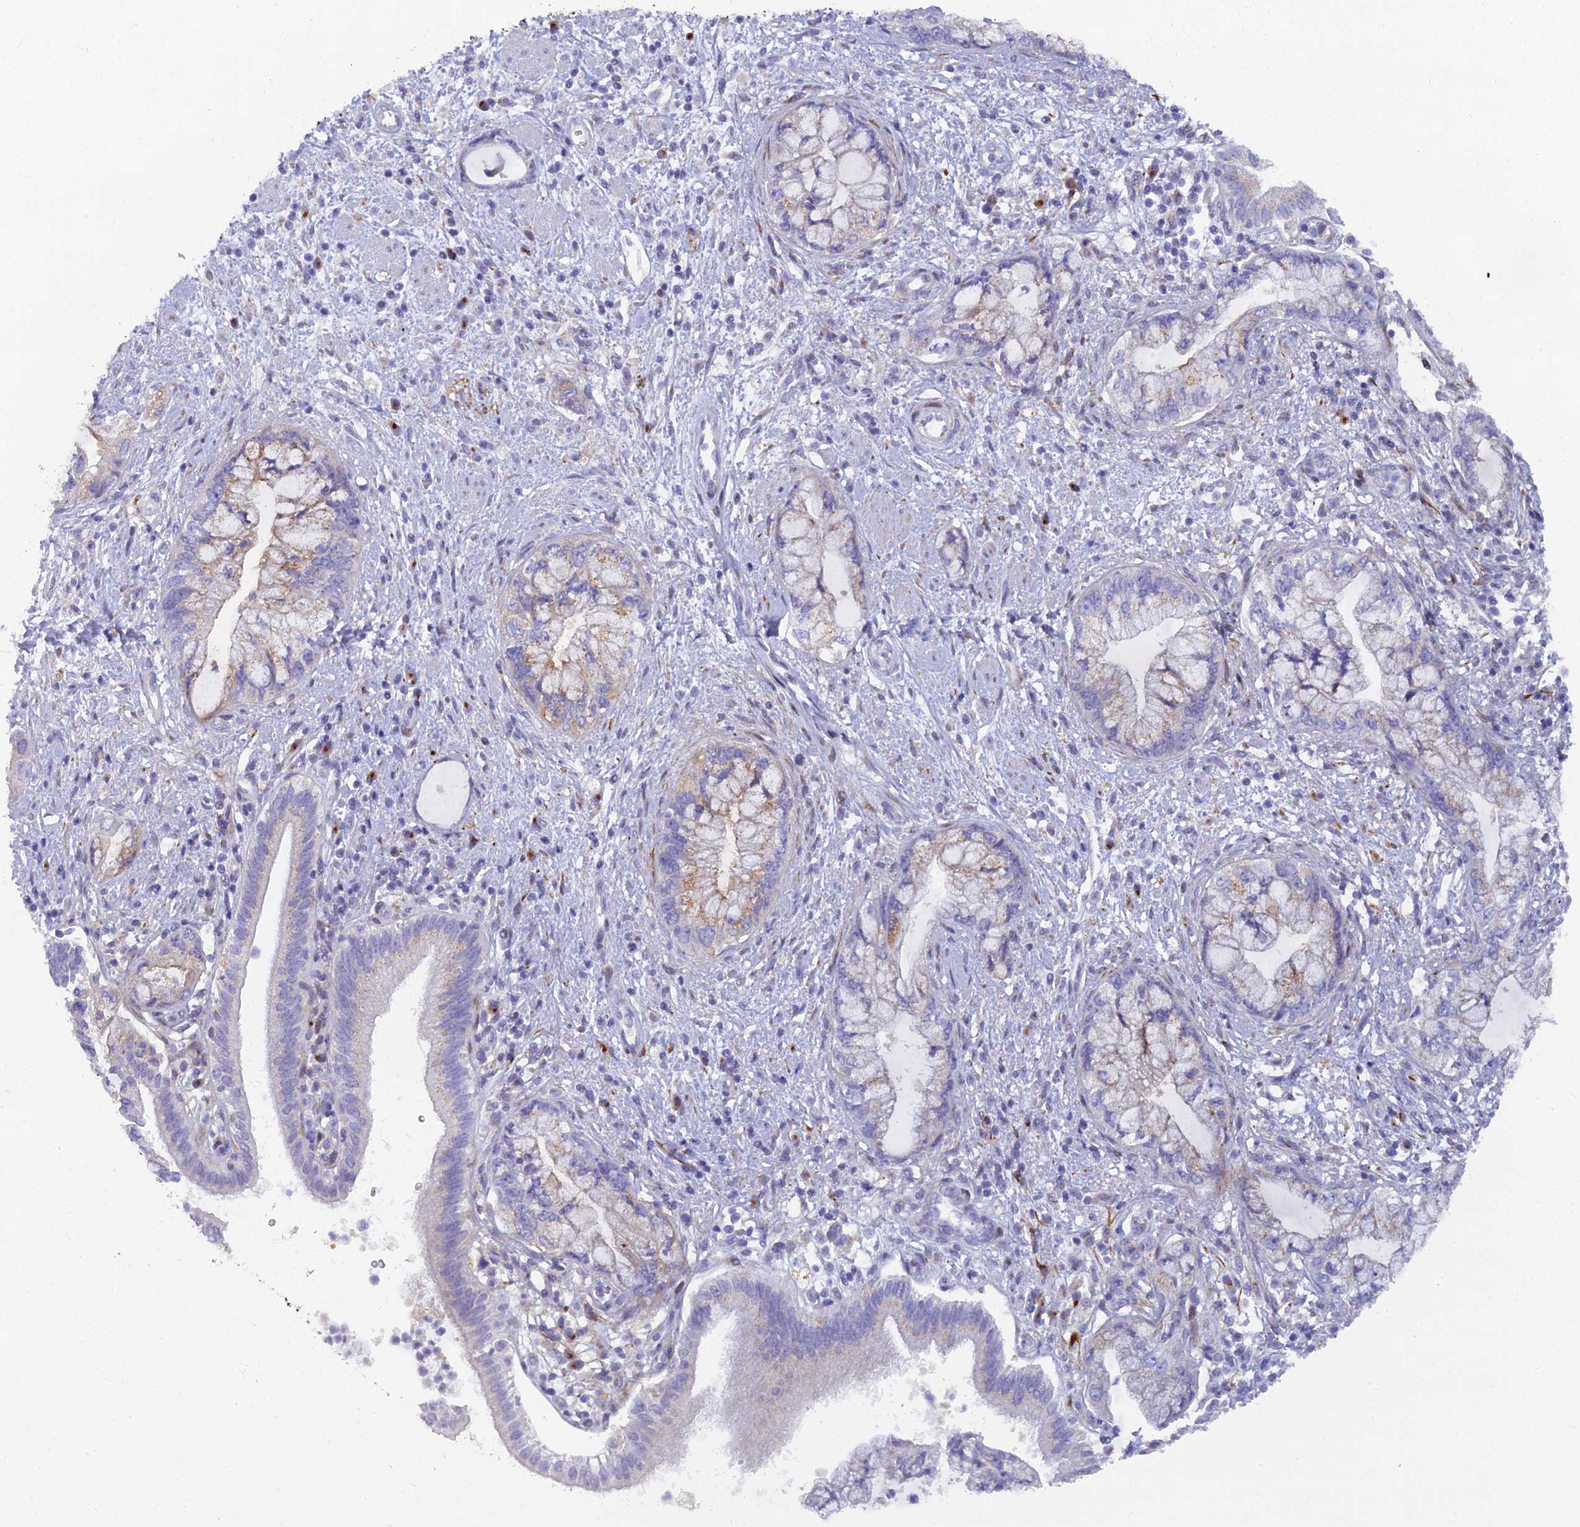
{"staining": {"intensity": "negative", "quantity": "none", "location": "none"}, "tissue": "pancreatic cancer", "cell_type": "Tumor cells", "image_type": "cancer", "snomed": [{"axis": "morphology", "description": "Adenocarcinoma, NOS"}, {"axis": "topography", "description": "Pancreas"}], "caption": "High power microscopy micrograph of an immunohistochemistry (IHC) photomicrograph of pancreatic adenocarcinoma, revealing no significant staining in tumor cells. (IHC, brightfield microscopy, high magnification).", "gene": "B9D2", "patient": {"sex": "female", "age": 73}}